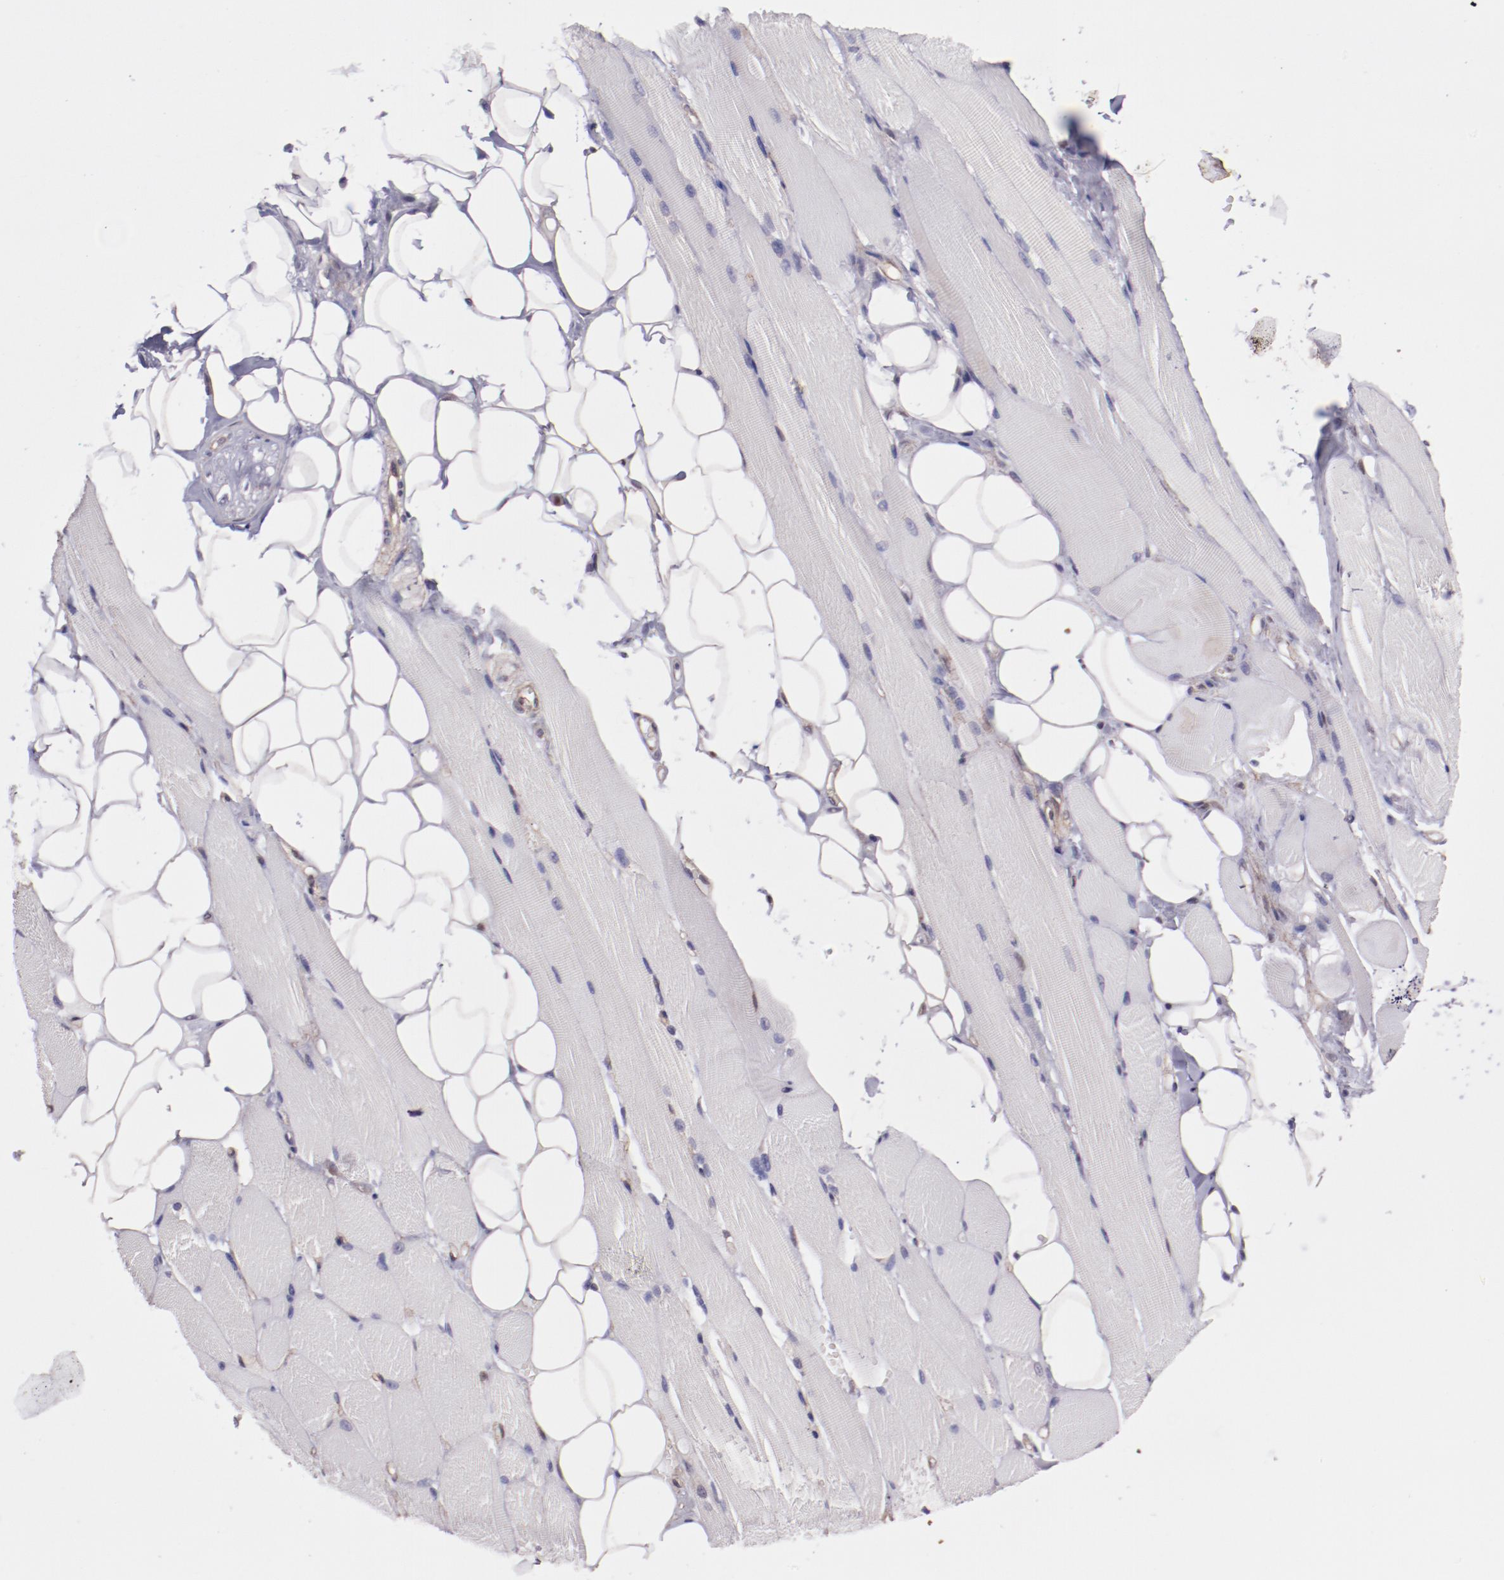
{"staining": {"intensity": "negative", "quantity": "none", "location": "none"}, "tissue": "skeletal muscle", "cell_type": "Myocytes", "image_type": "normal", "snomed": [{"axis": "morphology", "description": "Normal tissue, NOS"}, {"axis": "topography", "description": "Skeletal muscle"}, {"axis": "topography", "description": "Peripheral nerve tissue"}], "caption": "This is a micrograph of immunohistochemistry staining of benign skeletal muscle, which shows no positivity in myocytes. The staining is performed using DAB (3,3'-diaminobenzidine) brown chromogen with nuclei counter-stained in using hematoxylin.", "gene": "ELF1", "patient": {"sex": "female", "age": 84}}